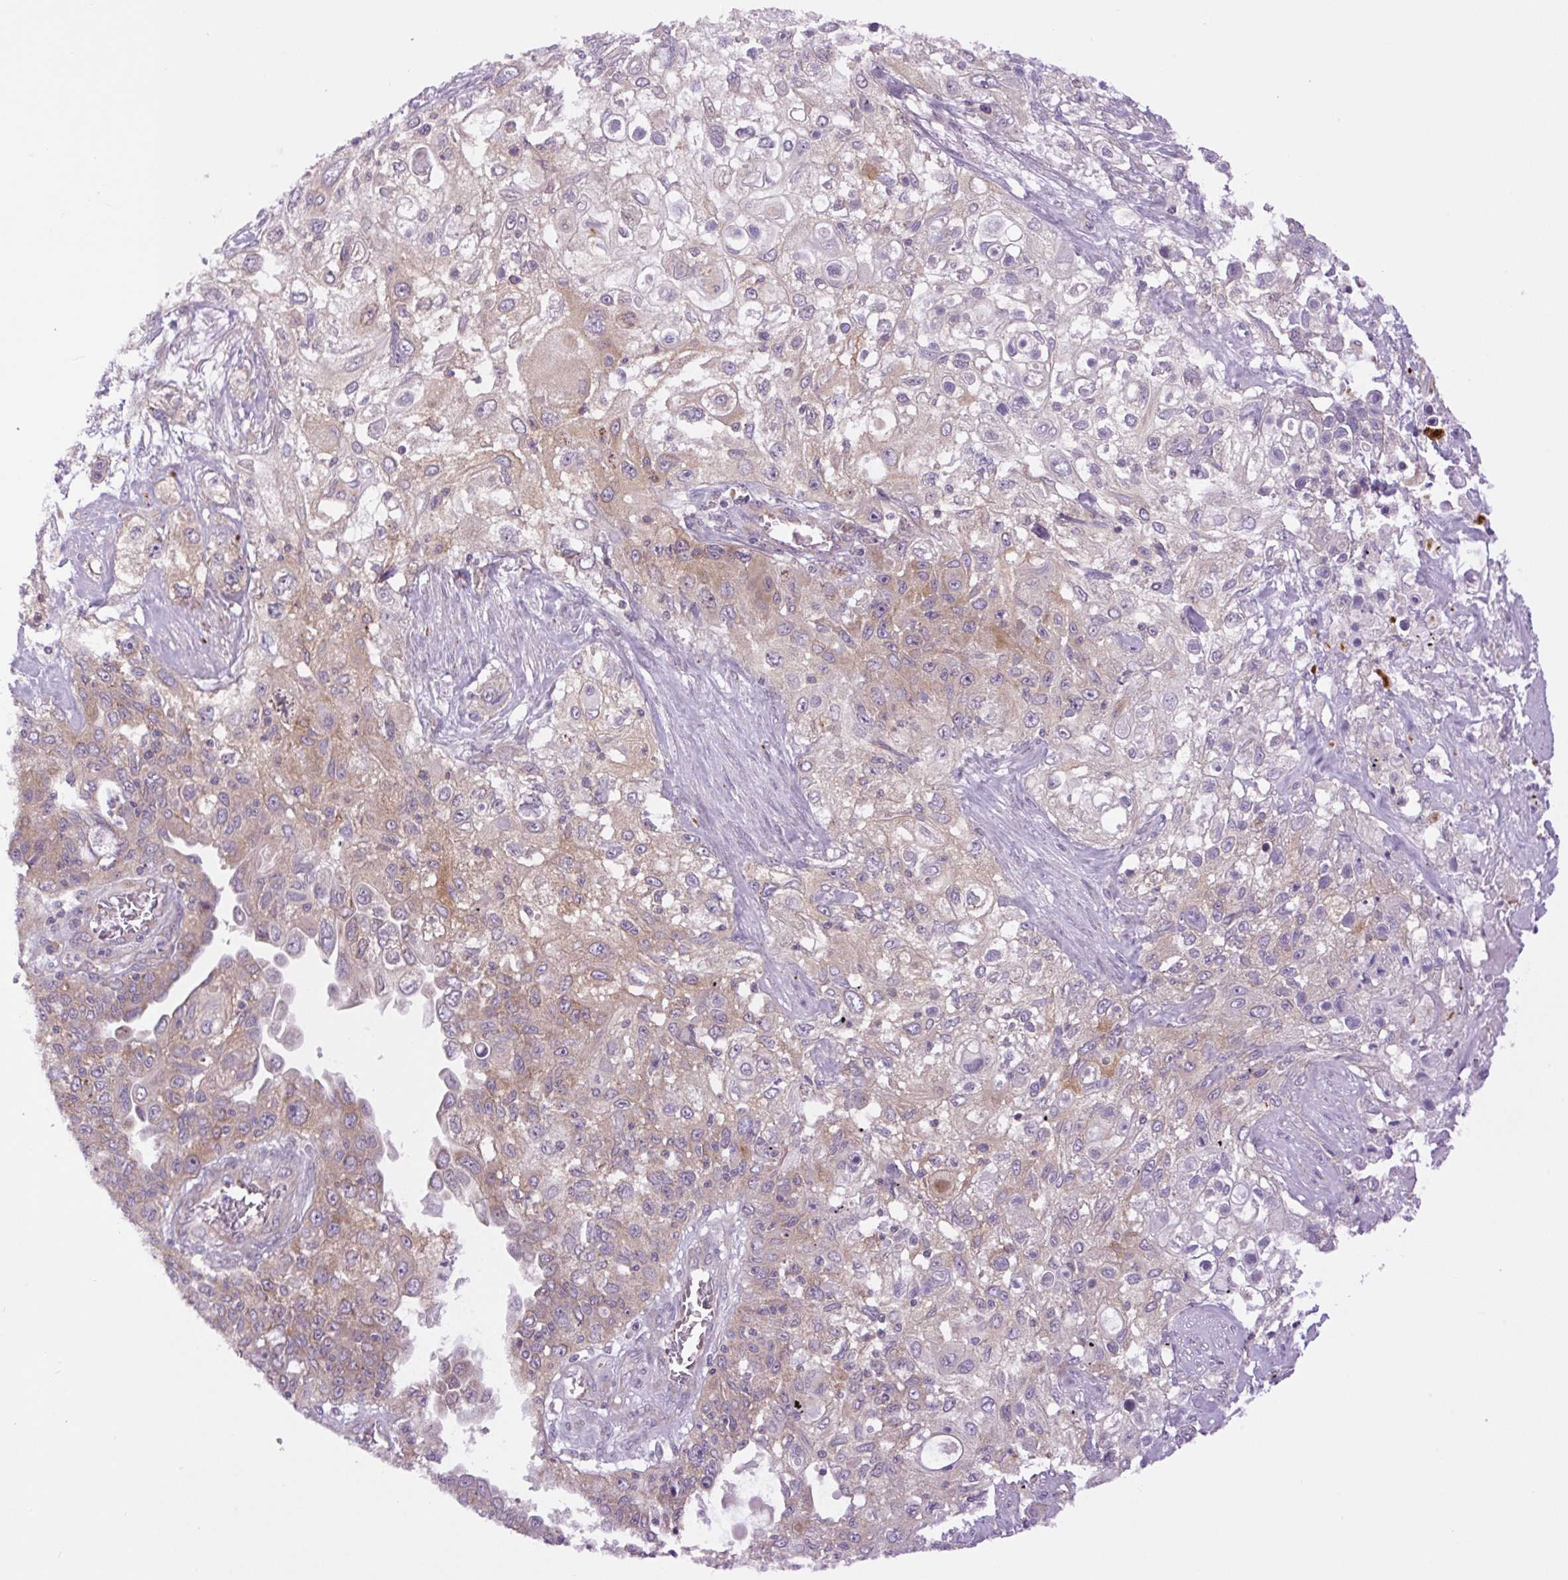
{"staining": {"intensity": "moderate", "quantity": "25%-75%", "location": "cytoplasmic/membranous"}, "tissue": "lung cancer", "cell_type": "Tumor cells", "image_type": "cancer", "snomed": [{"axis": "morphology", "description": "Squamous cell carcinoma, NOS"}, {"axis": "topography", "description": "Lung"}], "caption": "There is medium levels of moderate cytoplasmic/membranous staining in tumor cells of lung cancer (squamous cell carcinoma), as demonstrated by immunohistochemical staining (brown color).", "gene": "MINK1", "patient": {"sex": "female", "age": 69}}